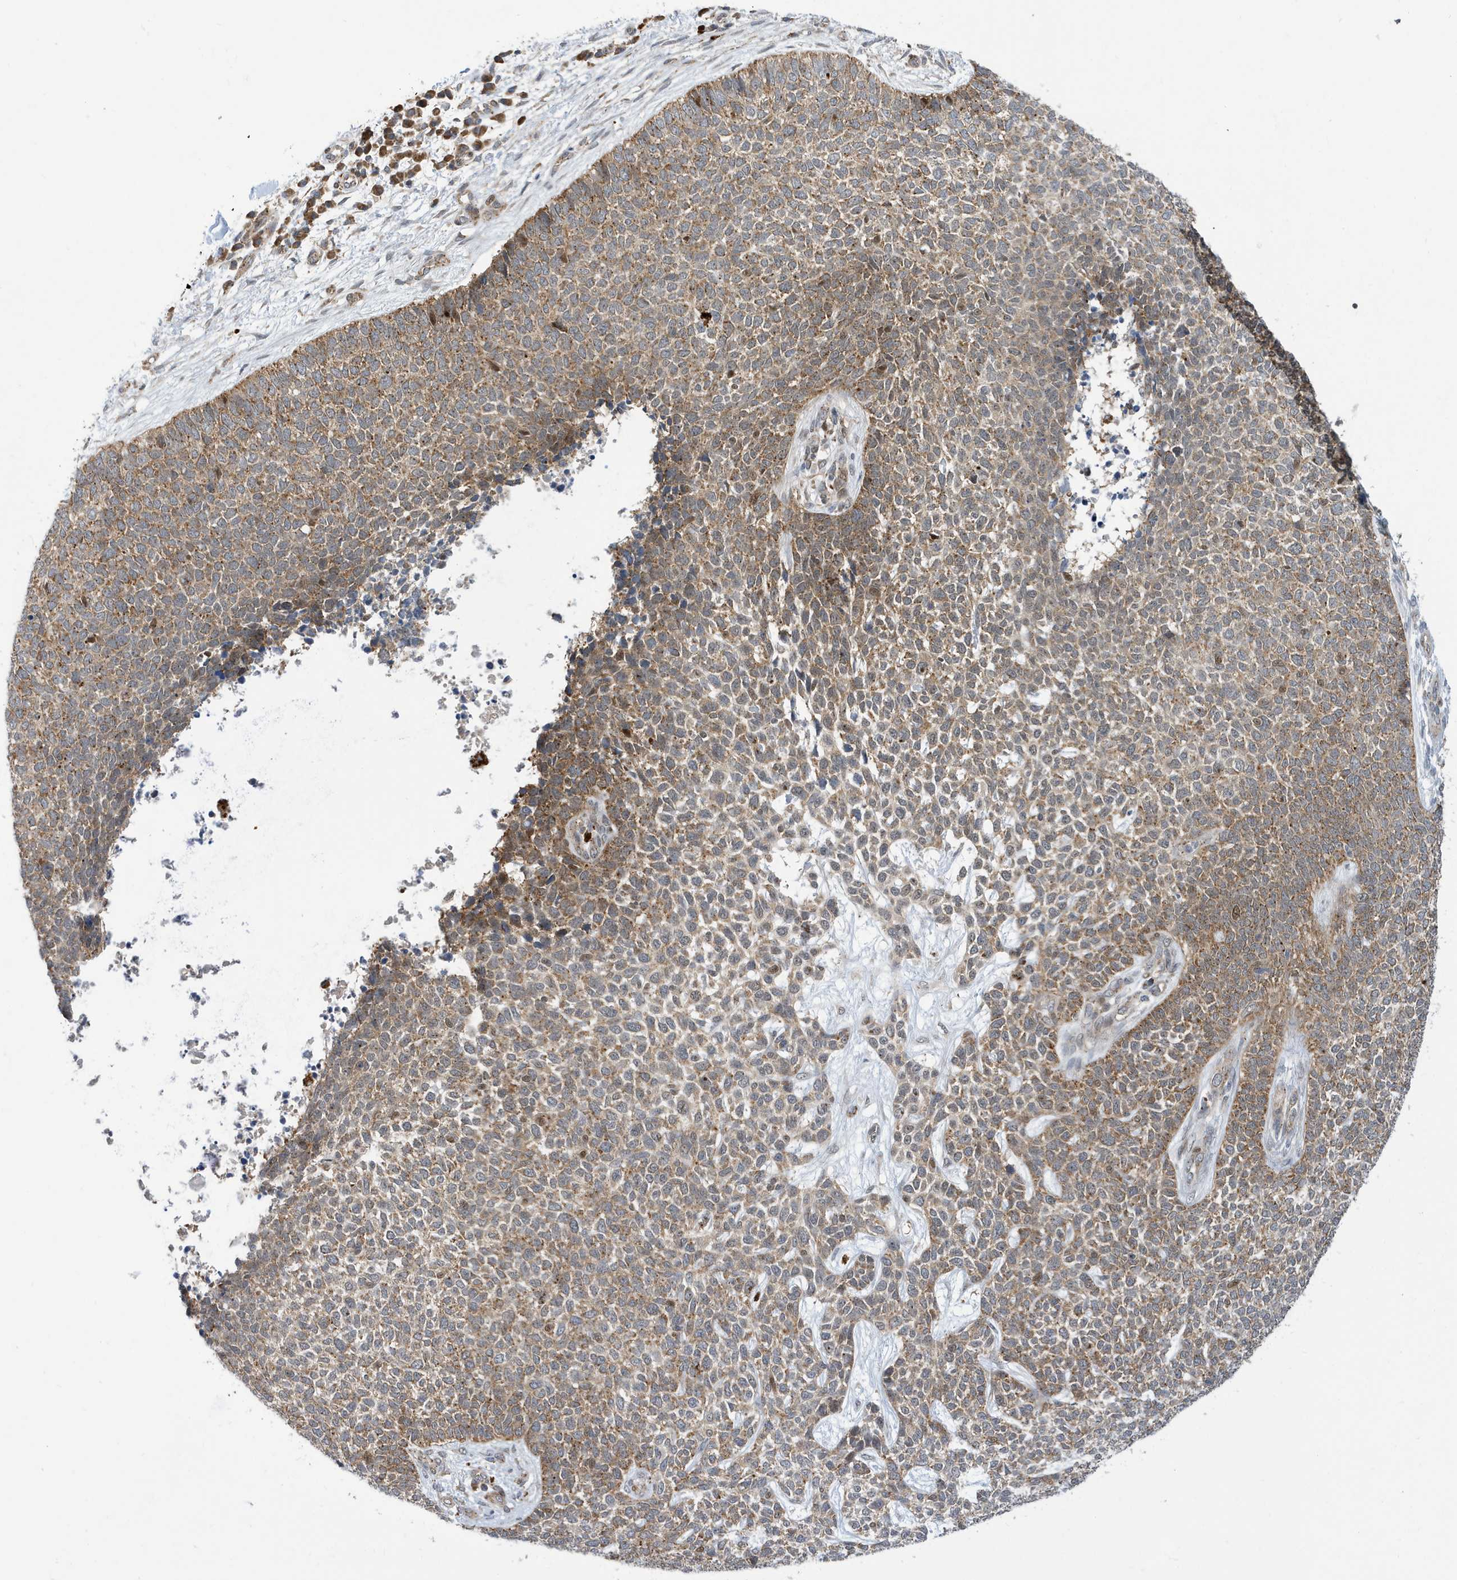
{"staining": {"intensity": "moderate", "quantity": ">75%", "location": "cytoplasmic/membranous"}, "tissue": "skin cancer", "cell_type": "Tumor cells", "image_type": "cancer", "snomed": [{"axis": "morphology", "description": "Basal cell carcinoma"}, {"axis": "topography", "description": "Skin"}], "caption": "Skin basal cell carcinoma stained for a protein shows moderate cytoplasmic/membranous positivity in tumor cells. (DAB (3,3'-diaminobenzidine) = brown stain, brightfield microscopy at high magnification).", "gene": "ZNF507", "patient": {"sex": "female", "age": 84}}